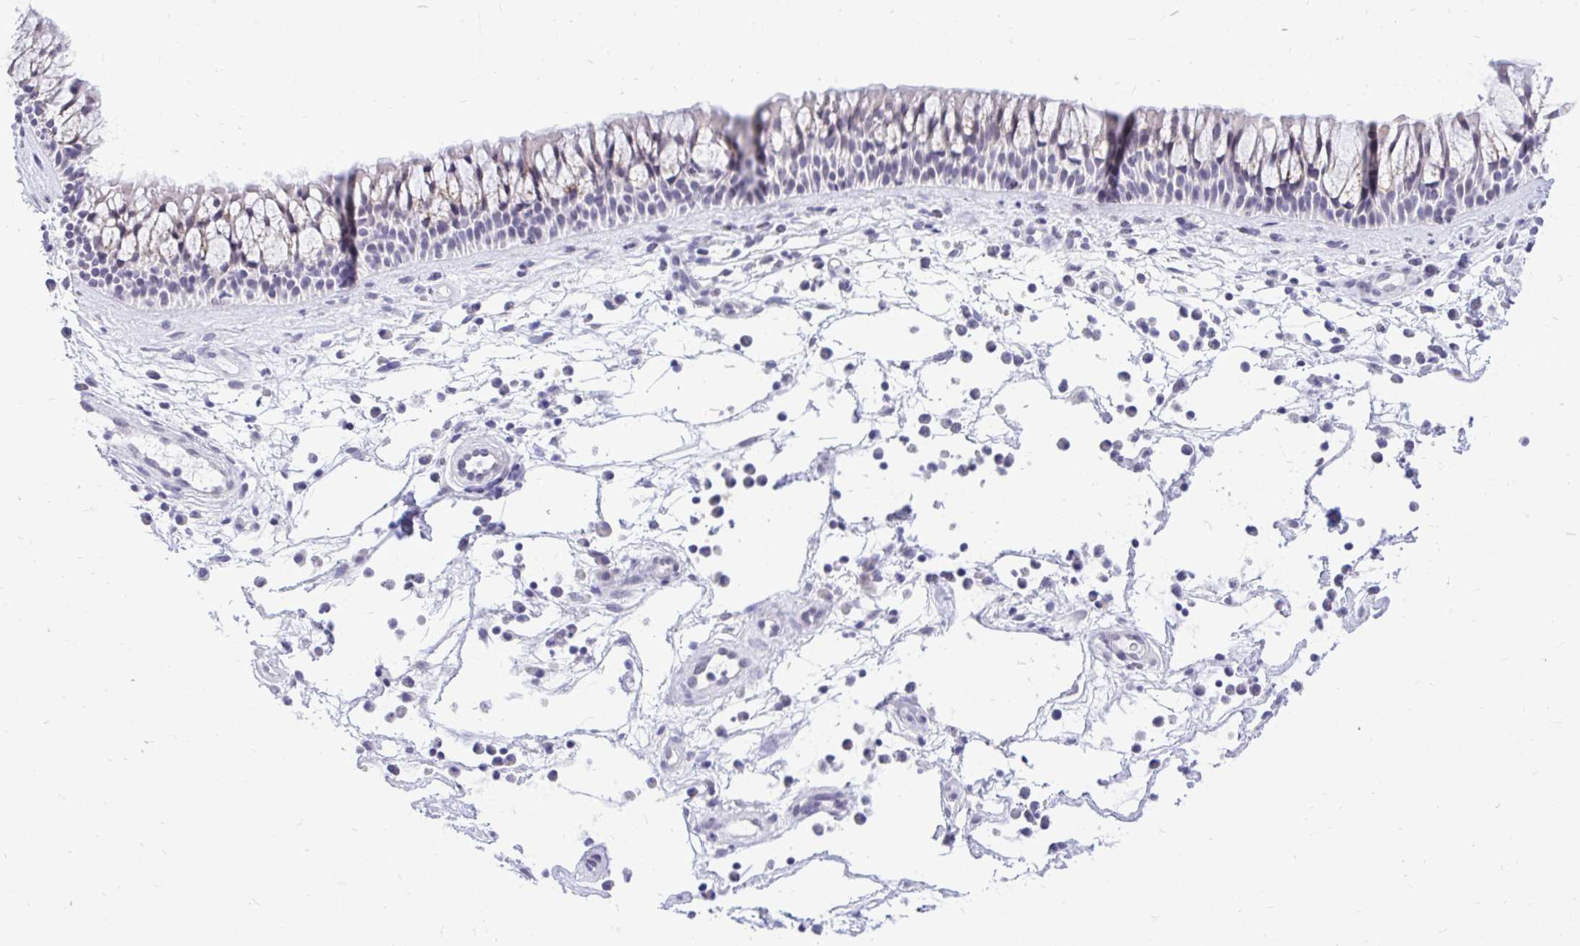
{"staining": {"intensity": "weak", "quantity": "<25%", "location": "cytoplasmic/membranous"}, "tissue": "nasopharynx", "cell_type": "Respiratory epithelial cells", "image_type": "normal", "snomed": [{"axis": "morphology", "description": "Normal tissue, NOS"}, {"axis": "topography", "description": "Nasopharynx"}], "caption": "DAB immunohistochemical staining of normal nasopharynx displays no significant staining in respiratory epithelial cells.", "gene": "GABRA1", "patient": {"sex": "male", "age": 56}}